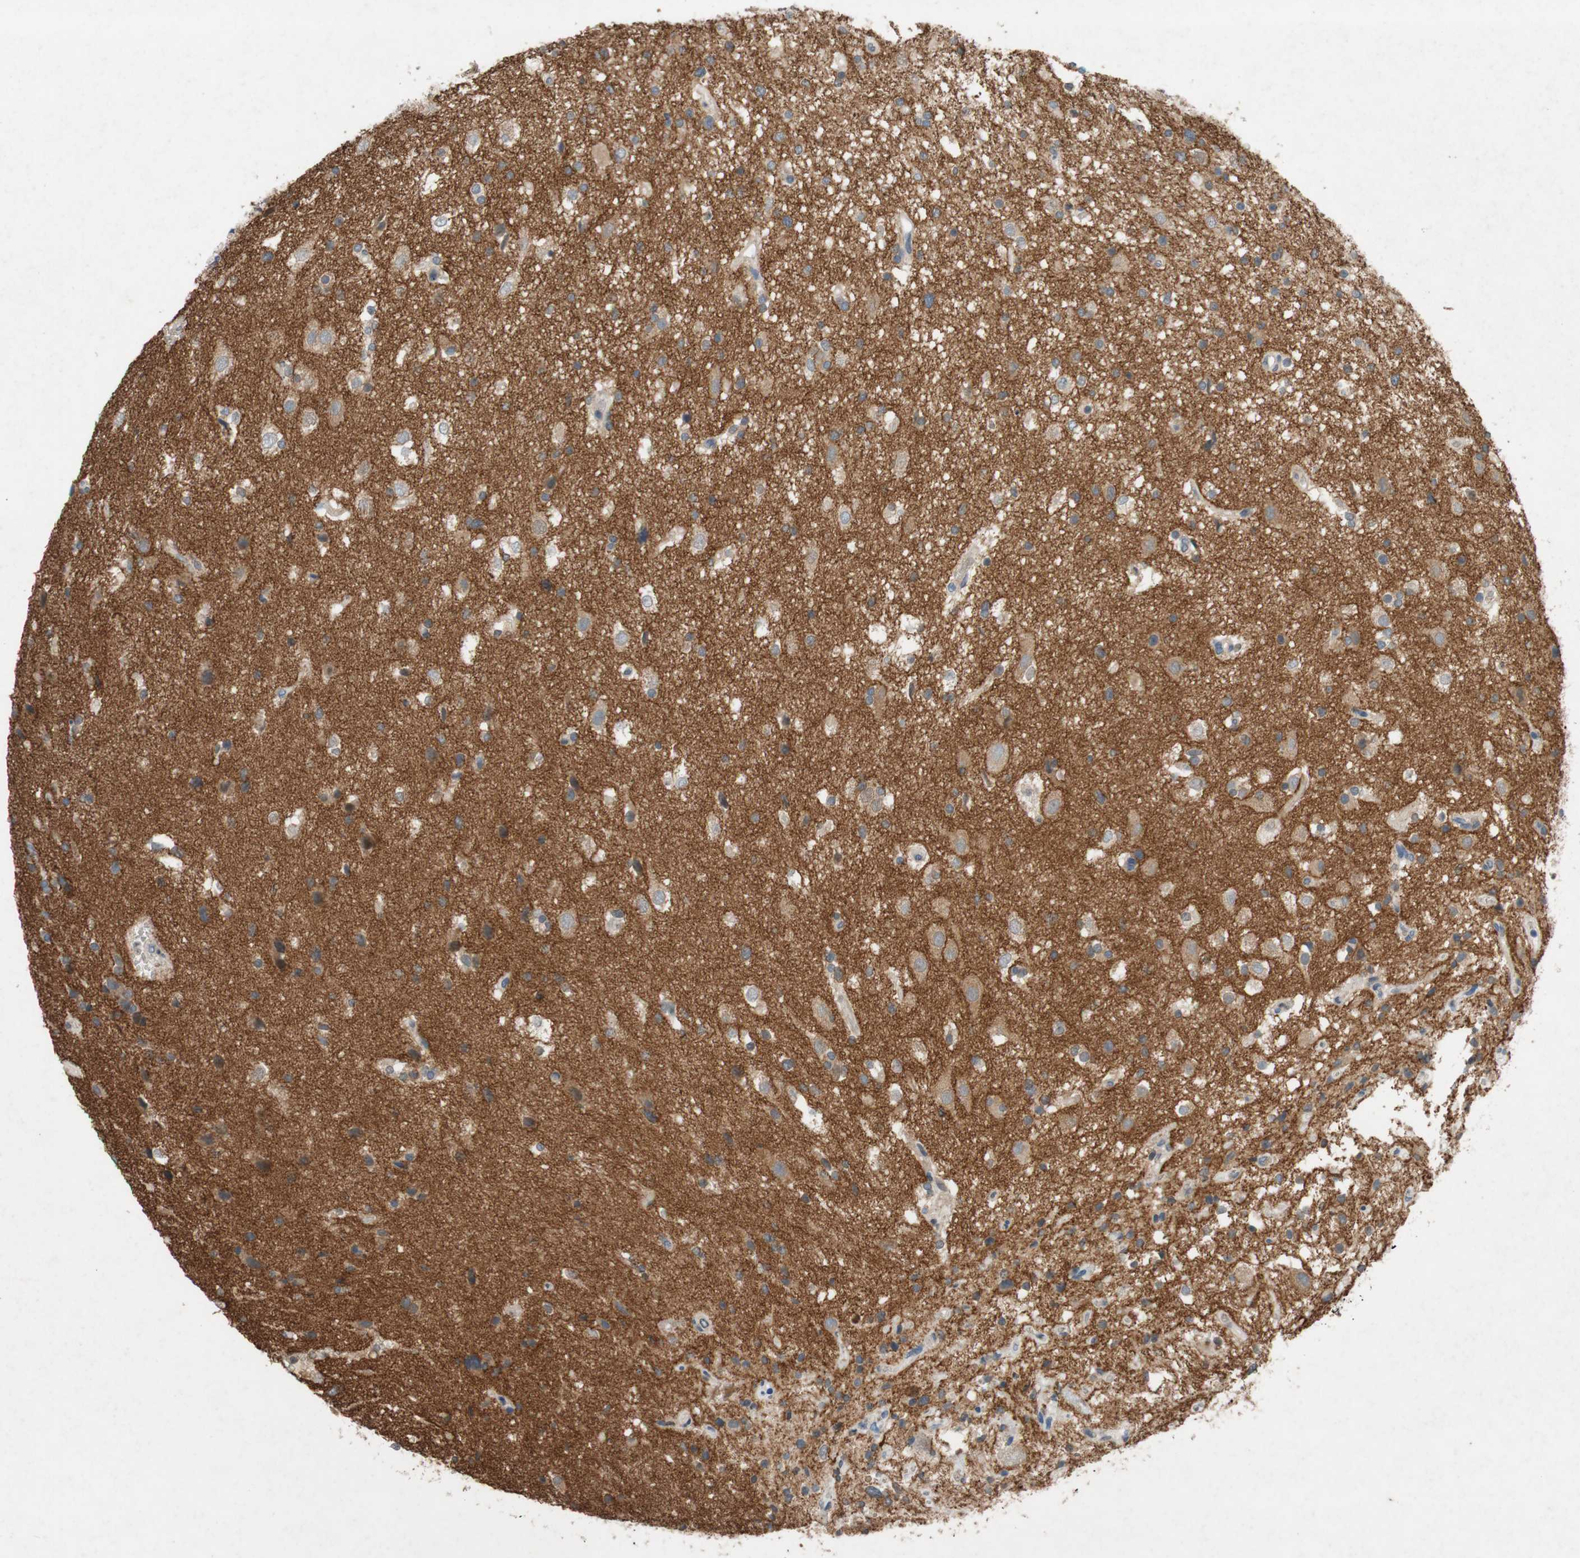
{"staining": {"intensity": "weak", "quantity": "25%-75%", "location": "cytoplasmic/membranous"}, "tissue": "glioma", "cell_type": "Tumor cells", "image_type": "cancer", "snomed": [{"axis": "morphology", "description": "Glioma, malignant, High grade"}, {"axis": "topography", "description": "Brain"}], "caption": "Glioma was stained to show a protein in brown. There is low levels of weak cytoplasmic/membranous positivity in about 25%-75% of tumor cells.", "gene": "ADD2", "patient": {"sex": "male", "age": 33}}